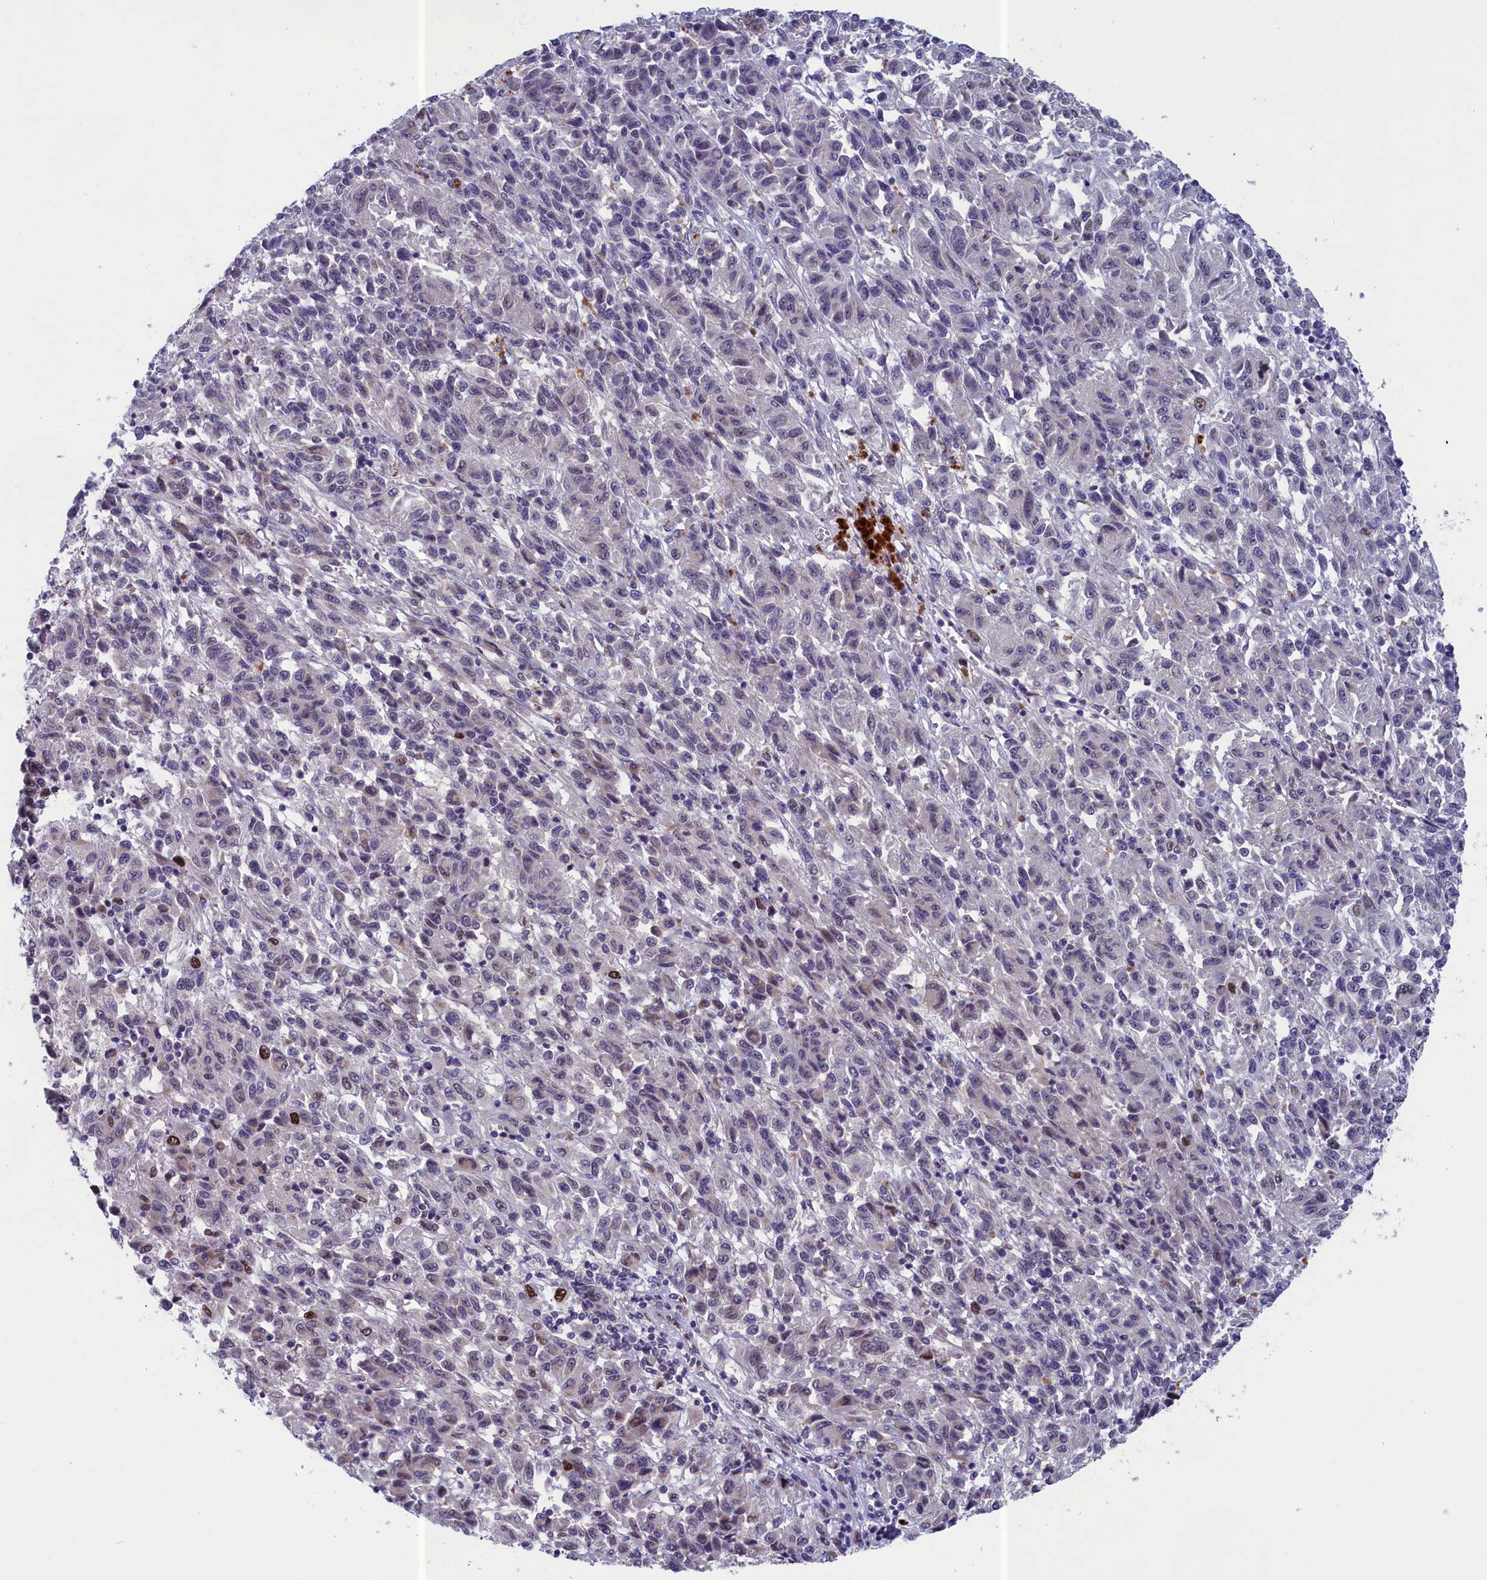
{"staining": {"intensity": "moderate", "quantity": "<25%", "location": "nuclear"}, "tissue": "melanoma", "cell_type": "Tumor cells", "image_type": "cancer", "snomed": [{"axis": "morphology", "description": "Malignant melanoma, Metastatic site"}, {"axis": "topography", "description": "Lung"}], "caption": "Tumor cells reveal low levels of moderate nuclear expression in about <25% of cells in malignant melanoma (metastatic site).", "gene": "LIG1", "patient": {"sex": "male", "age": 64}}